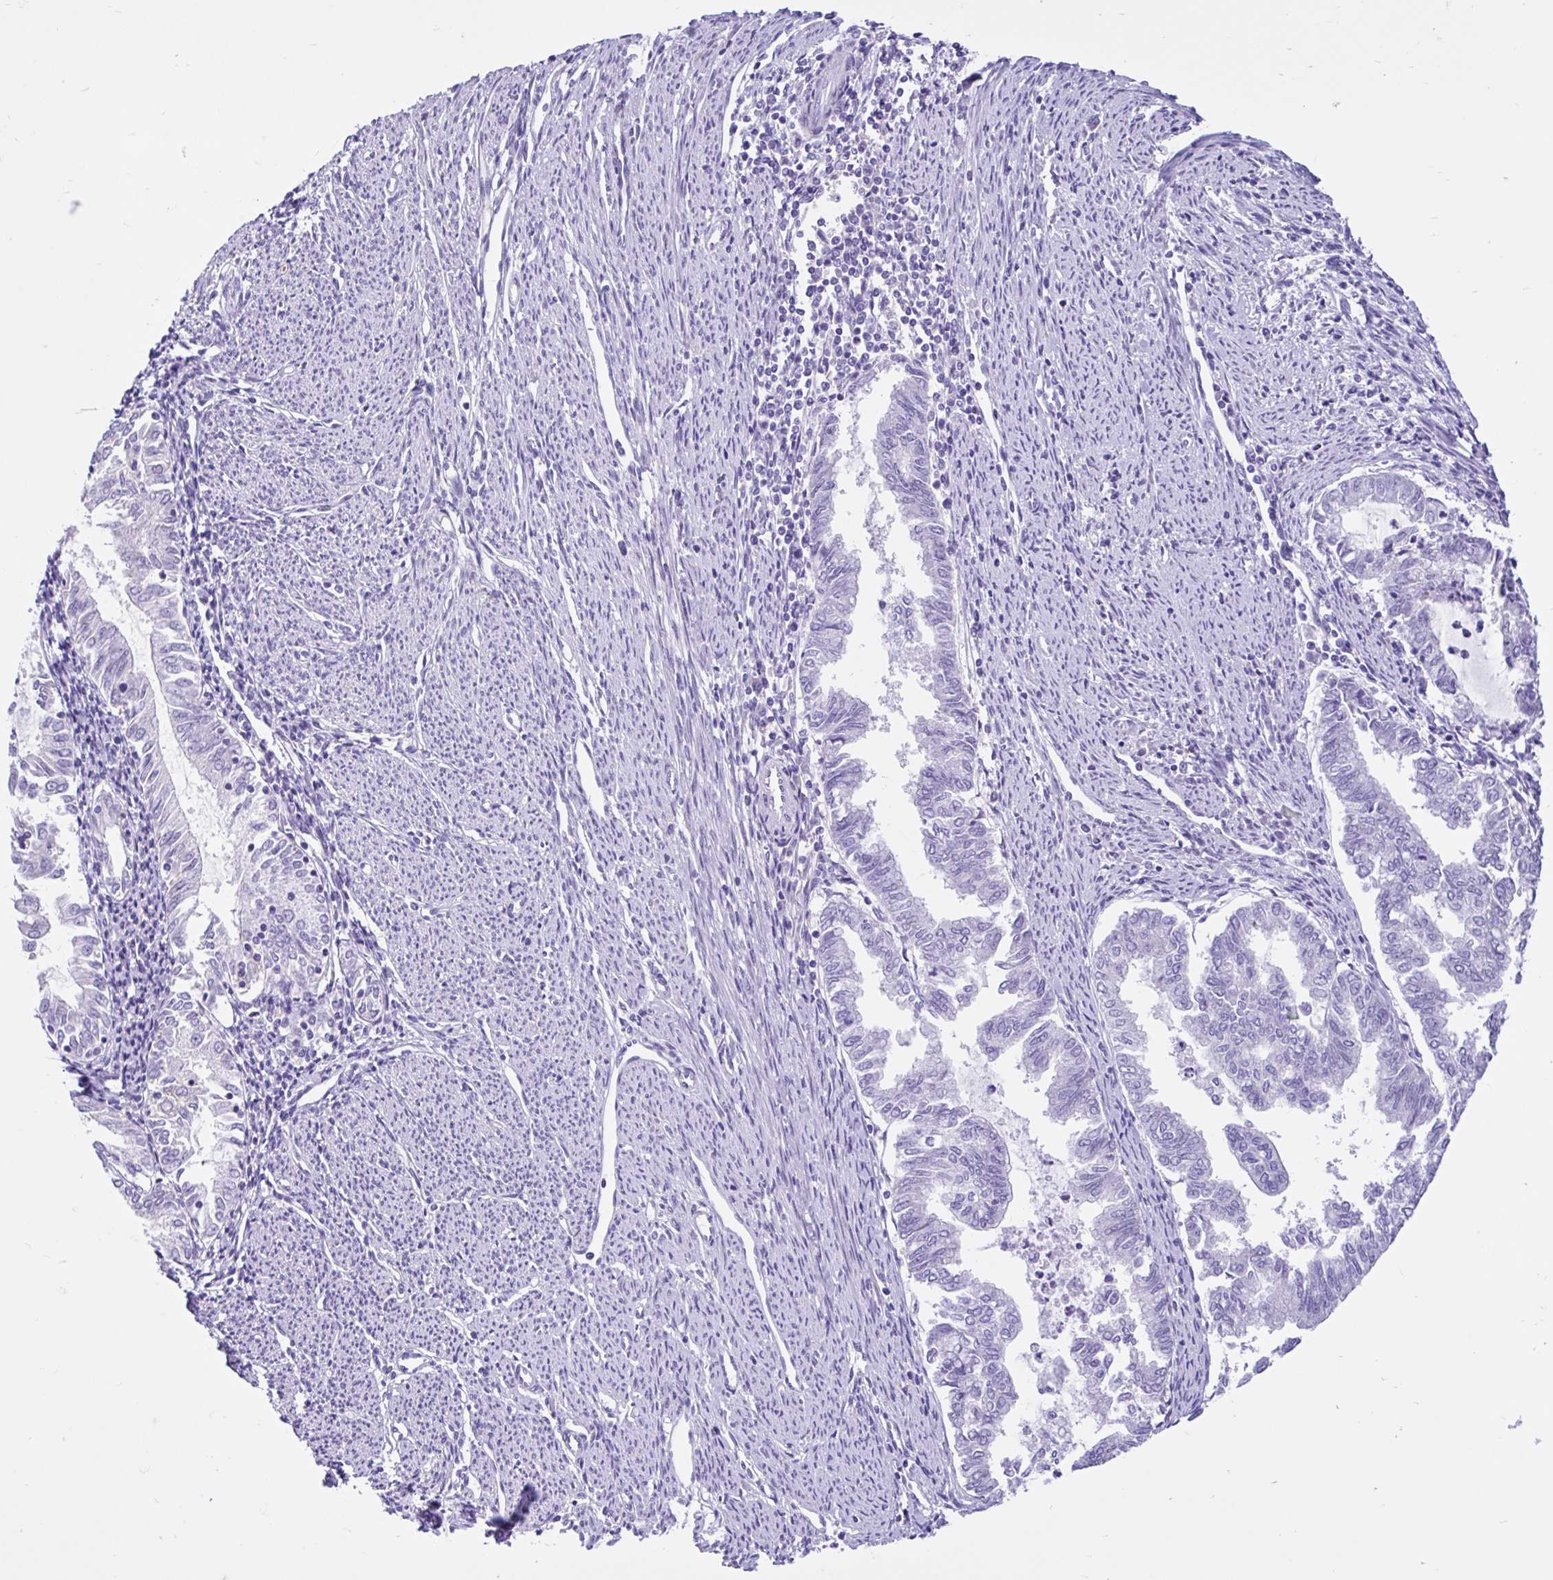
{"staining": {"intensity": "negative", "quantity": "none", "location": "none"}, "tissue": "endometrial cancer", "cell_type": "Tumor cells", "image_type": "cancer", "snomed": [{"axis": "morphology", "description": "Adenocarcinoma, NOS"}, {"axis": "topography", "description": "Endometrium"}], "caption": "This photomicrograph is of endometrial cancer (adenocarcinoma) stained with immunohistochemistry to label a protein in brown with the nuclei are counter-stained blue. There is no expression in tumor cells.", "gene": "NHLH2", "patient": {"sex": "female", "age": 79}}